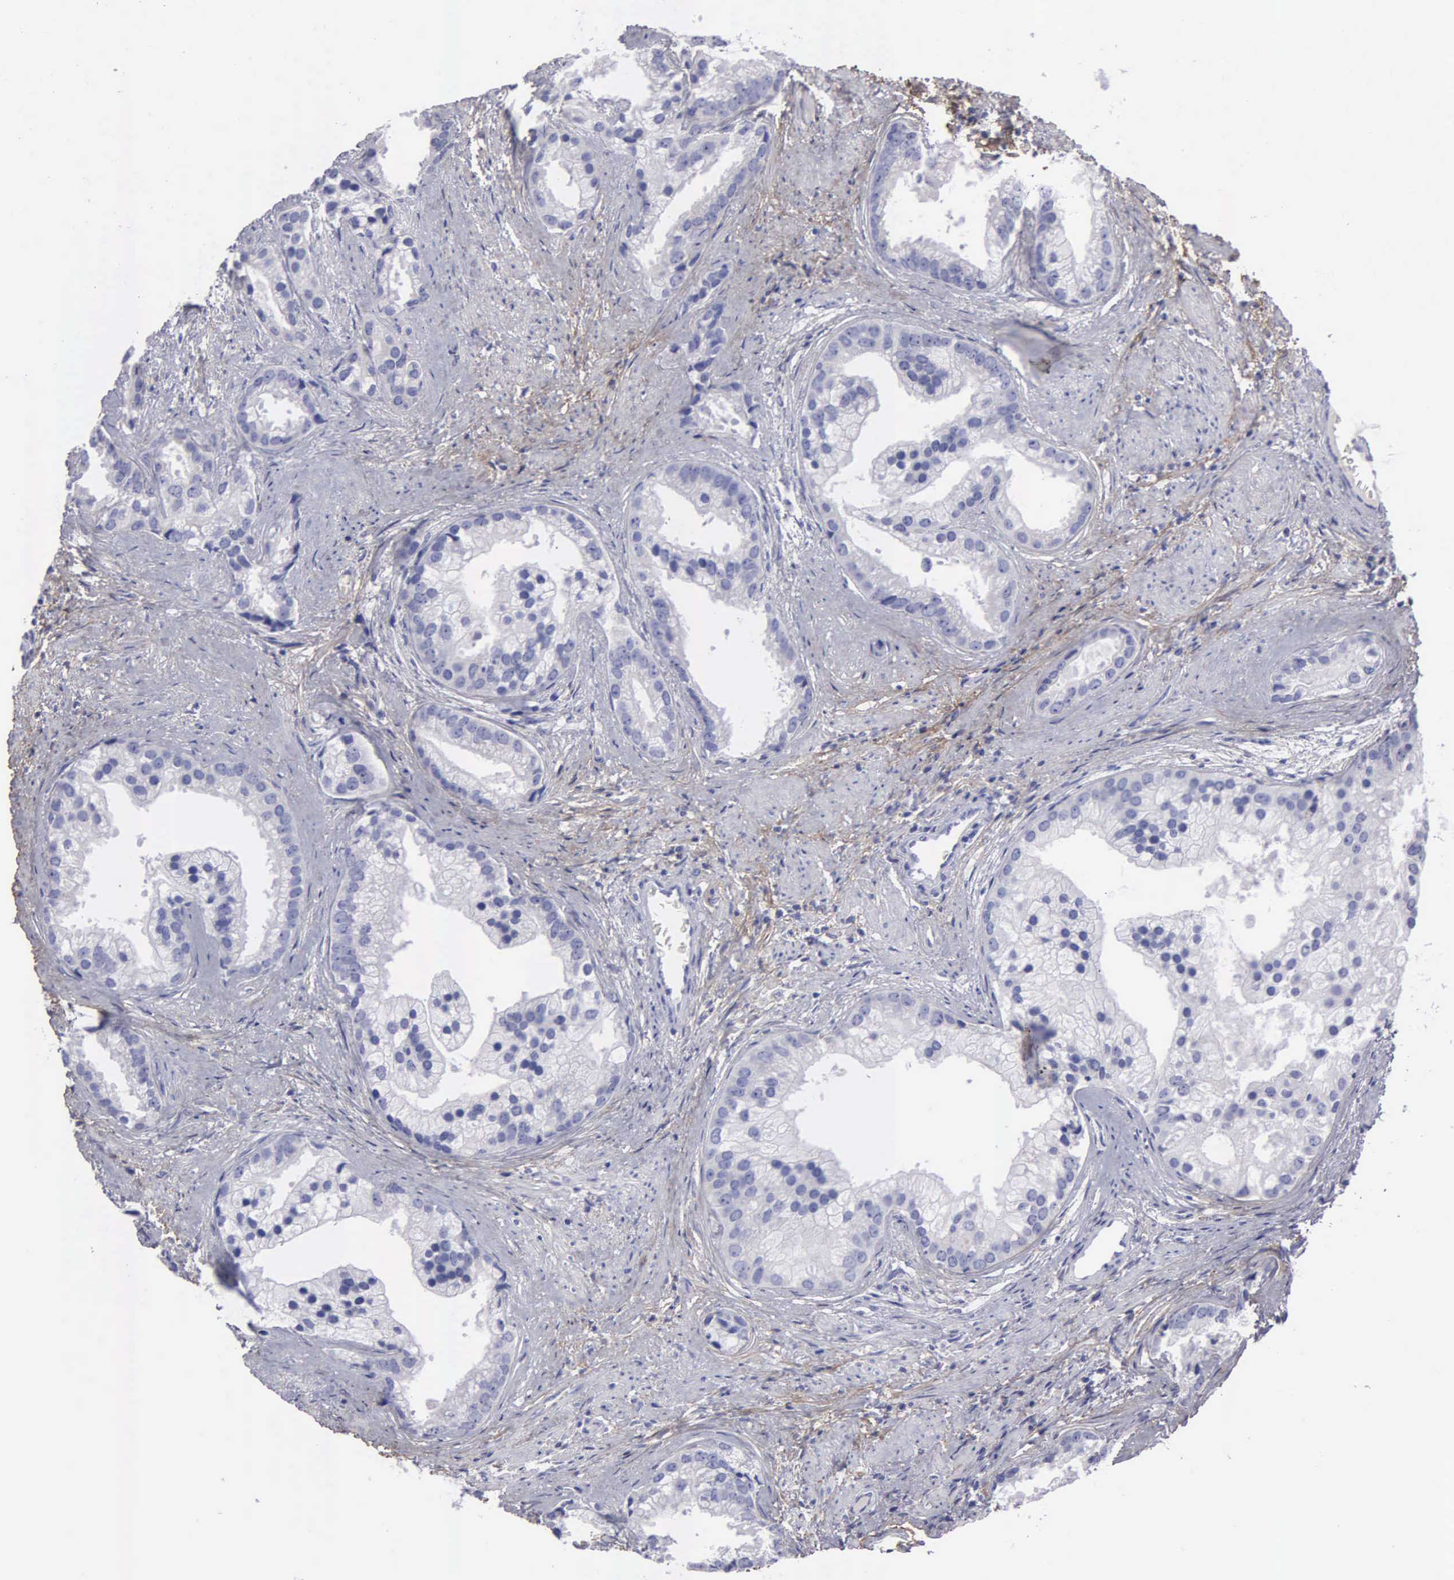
{"staining": {"intensity": "negative", "quantity": "none", "location": "none"}, "tissue": "prostate cancer", "cell_type": "Tumor cells", "image_type": "cancer", "snomed": [{"axis": "morphology", "description": "Adenocarcinoma, Medium grade"}, {"axis": "topography", "description": "Prostate"}], "caption": "Immunohistochemistry photomicrograph of human prostate cancer (adenocarcinoma (medium-grade)) stained for a protein (brown), which shows no expression in tumor cells. (Stains: DAB IHC with hematoxylin counter stain, Microscopy: brightfield microscopy at high magnification).", "gene": "FBLN5", "patient": {"sex": "male", "age": 65}}